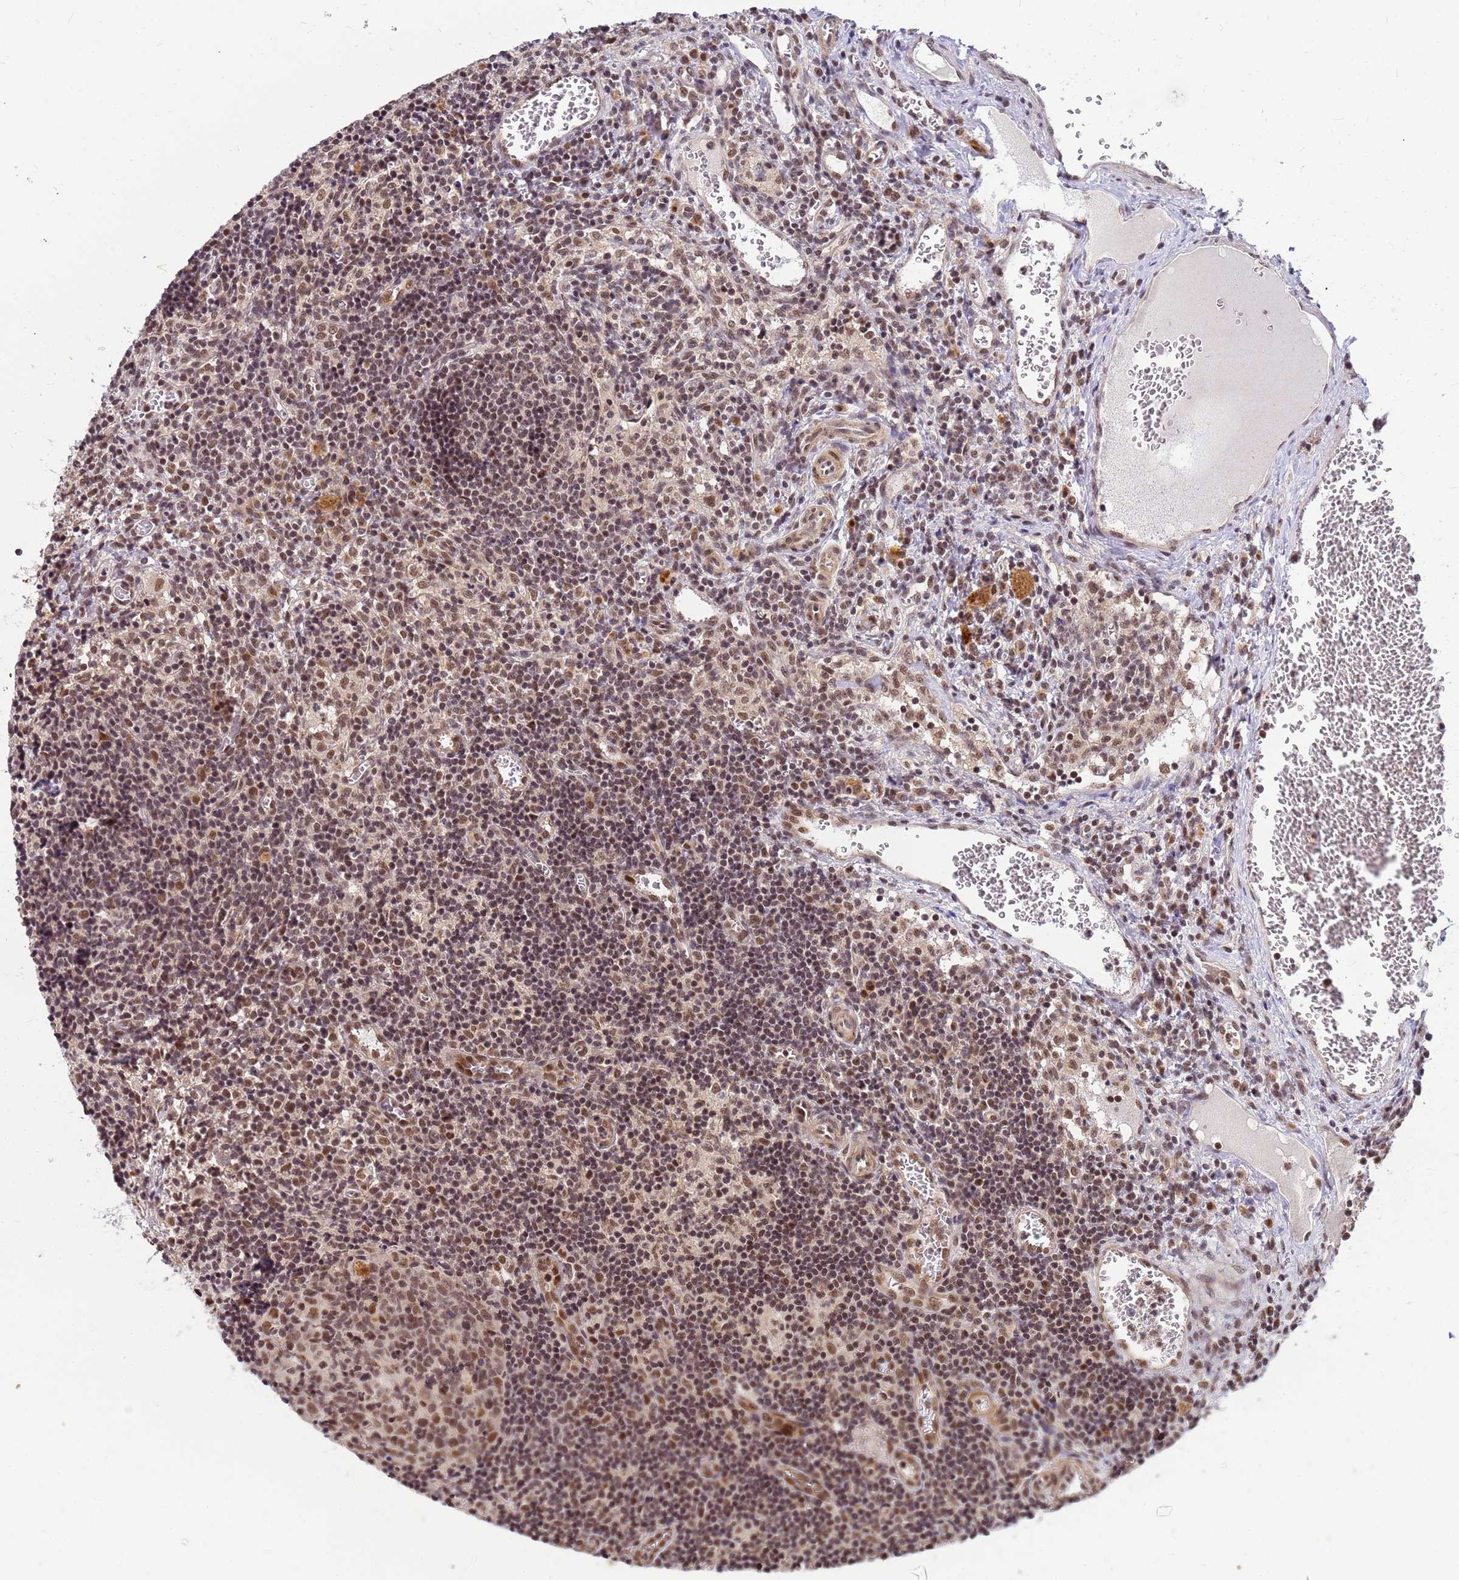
{"staining": {"intensity": "moderate", "quantity": ">75%", "location": "nuclear"}, "tissue": "lymph node", "cell_type": "Germinal center cells", "image_type": "normal", "snomed": [{"axis": "morphology", "description": "Normal tissue, NOS"}, {"axis": "topography", "description": "Lymph node"}], "caption": "Immunohistochemical staining of benign lymph node exhibits >75% levels of moderate nuclear protein expression in approximately >75% of germinal center cells. (Brightfield microscopy of DAB IHC at high magnification).", "gene": "NCBP2", "patient": {"sex": "female", "age": 37}}